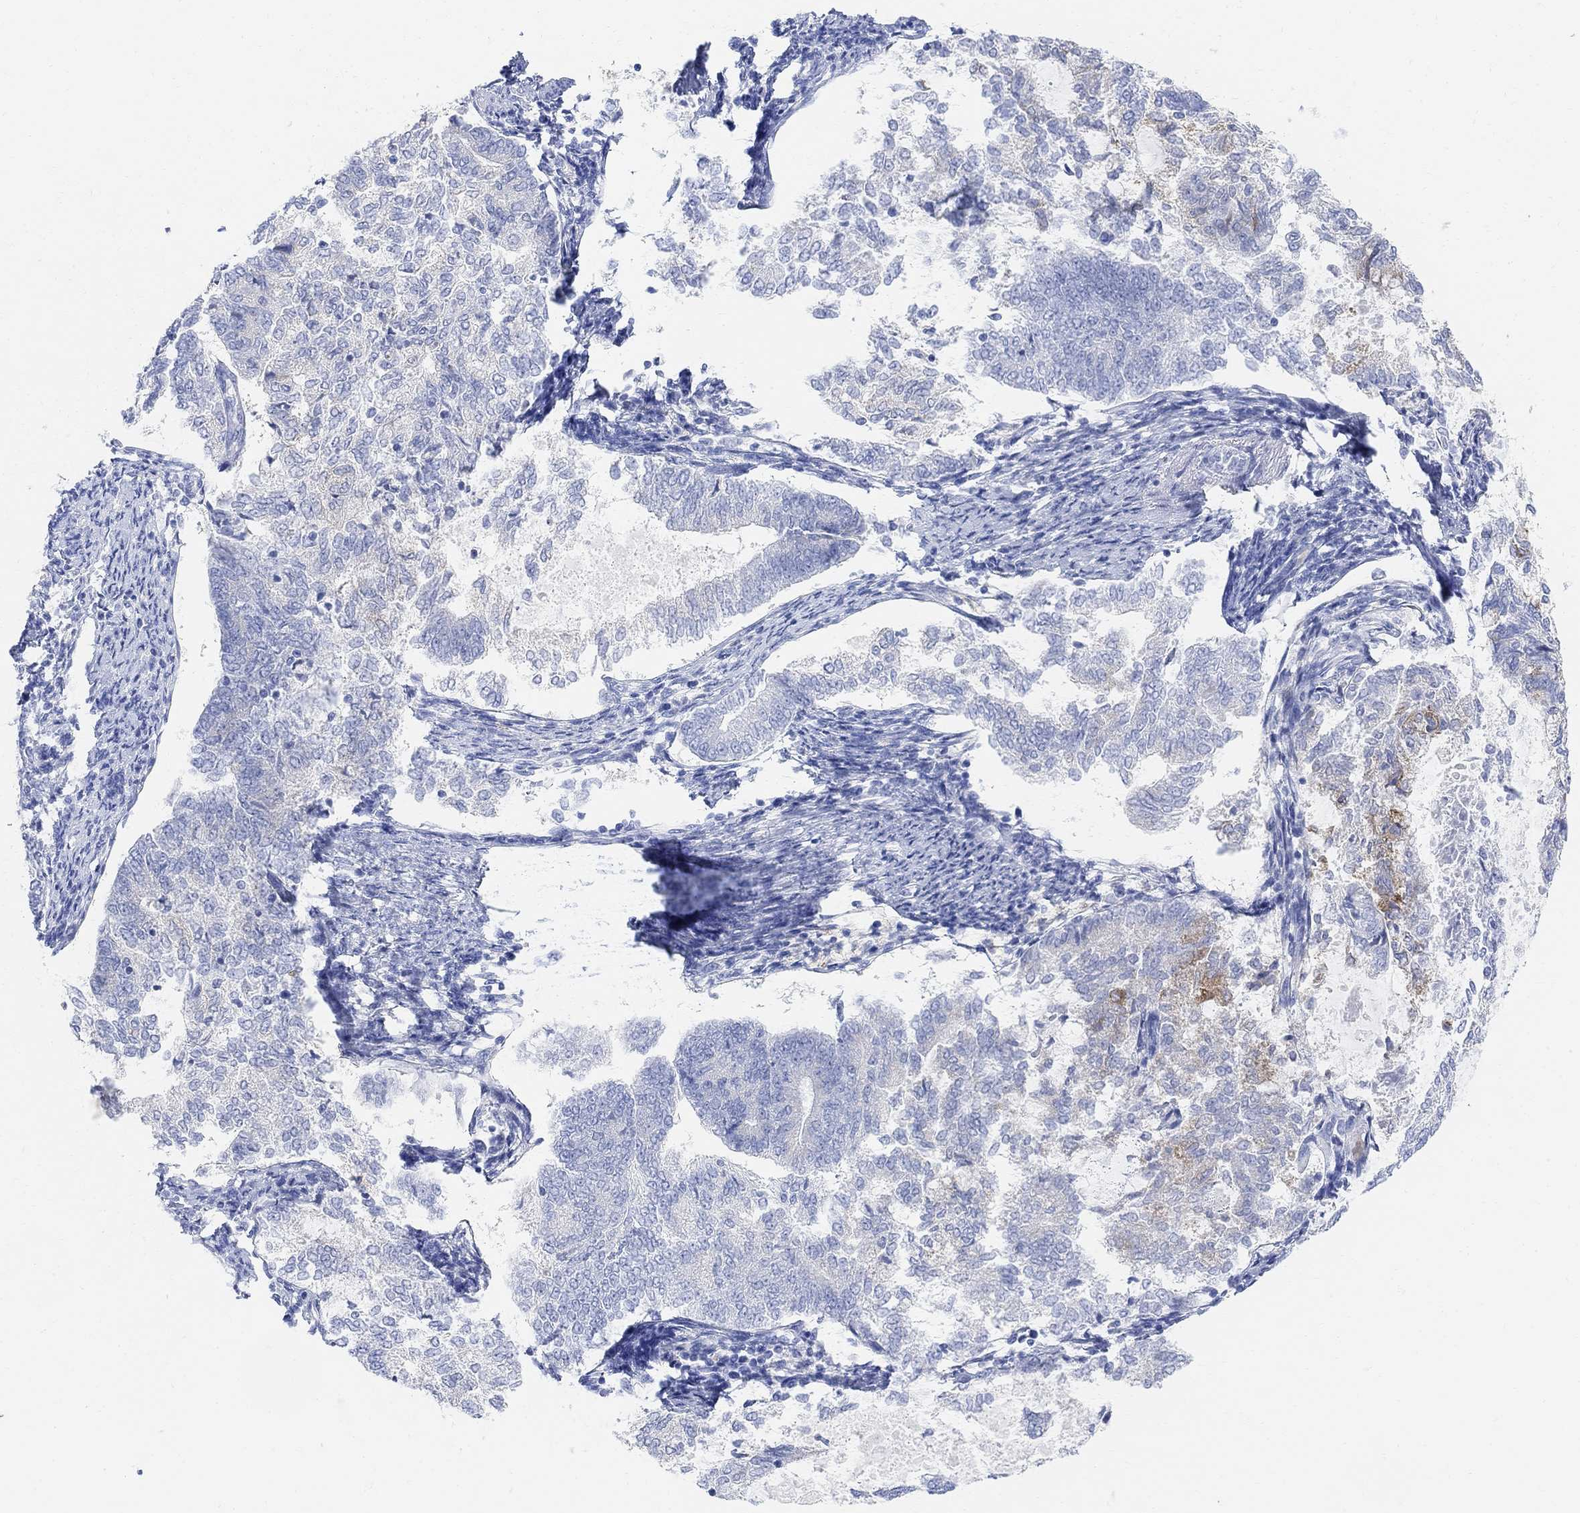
{"staining": {"intensity": "weak", "quantity": "<25%", "location": "cytoplasmic/membranous"}, "tissue": "endometrial cancer", "cell_type": "Tumor cells", "image_type": "cancer", "snomed": [{"axis": "morphology", "description": "Adenocarcinoma, NOS"}, {"axis": "topography", "description": "Endometrium"}], "caption": "This is an immunohistochemistry photomicrograph of human adenocarcinoma (endometrial). There is no expression in tumor cells.", "gene": "RETNLB", "patient": {"sex": "female", "age": 65}}